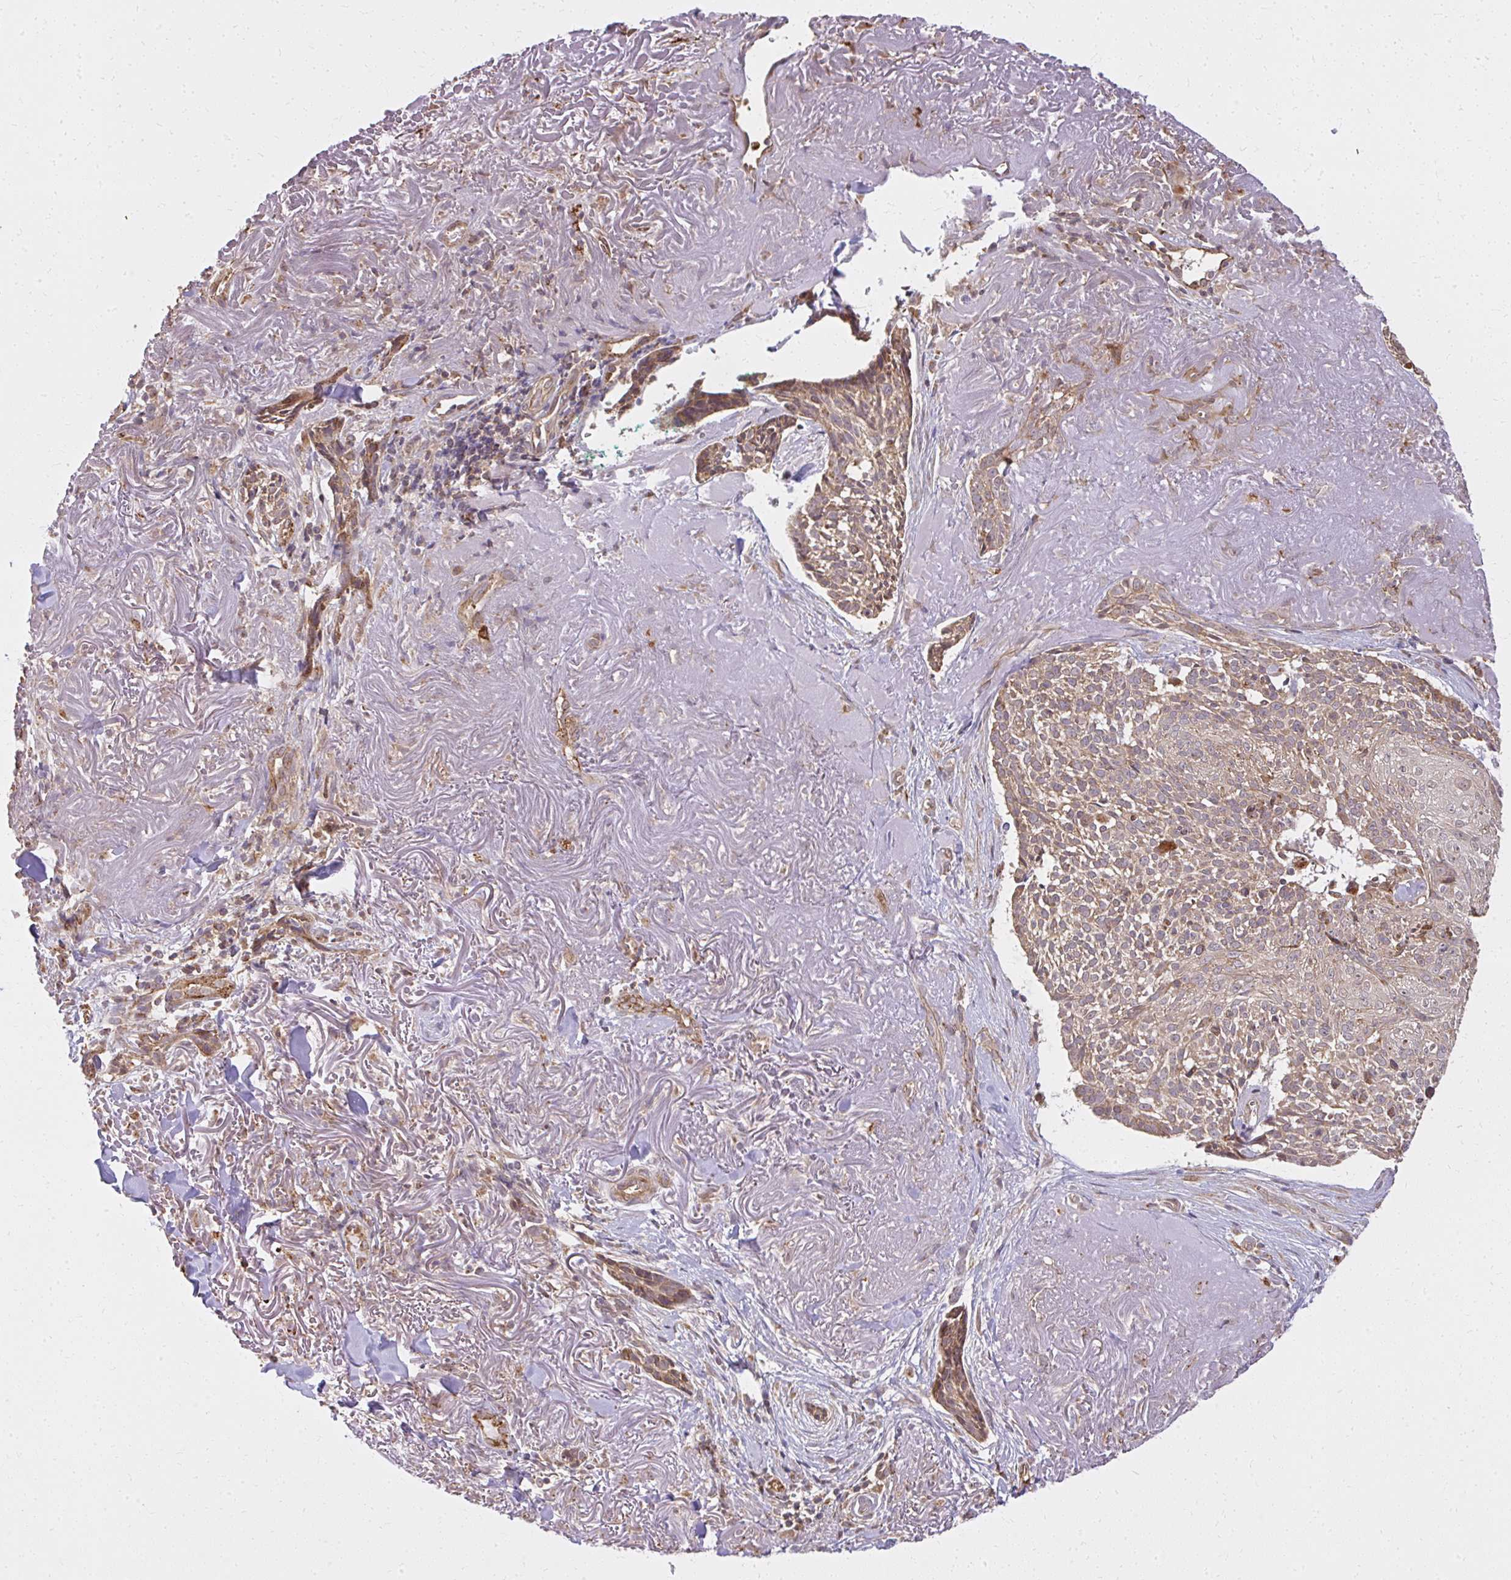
{"staining": {"intensity": "moderate", "quantity": ">75%", "location": "cytoplasmic/membranous"}, "tissue": "skin cancer", "cell_type": "Tumor cells", "image_type": "cancer", "snomed": [{"axis": "morphology", "description": "Basal cell carcinoma"}, {"axis": "topography", "description": "Skin"}, {"axis": "topography", "description": "Skin of face"}], "caption": "About >75% of tumor cells in skin cancer (basal cell carcinoma) display moderate cytoplasmic/membranous protein expression as visualized by brown immunohistochemical staining.", "gene": "GNS", "patient": {"sex": "female", "age": 95}}